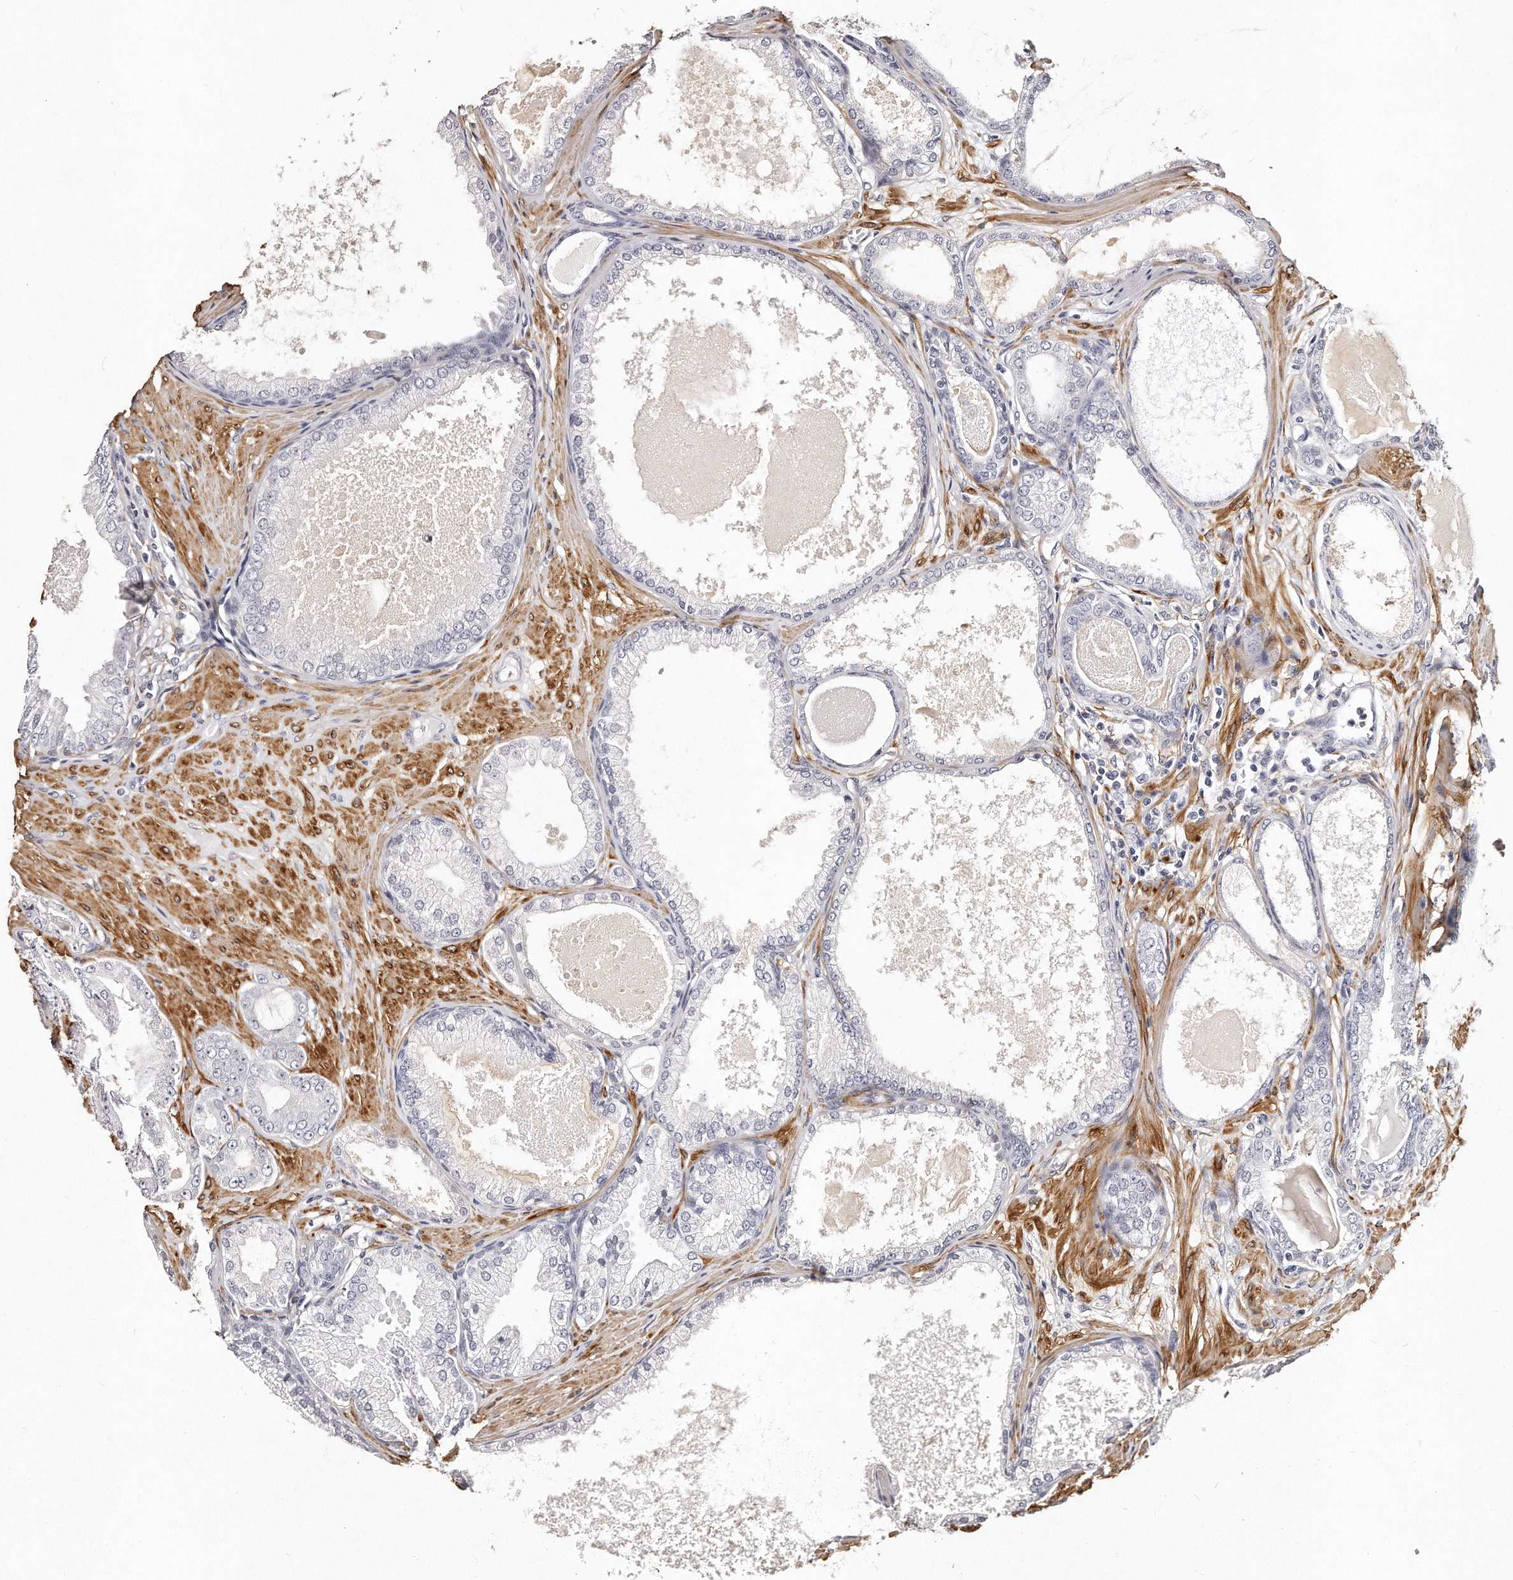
{"staining": {"intensity": "negative", "quantity": "none", "location": "none"}, "tissue": "prostate cancer", "cell_type": "Tumor cells", "image_type": "cancer", "snomed": [{"axis": "morphology", "description": "Adenocarcinoma, Low grade"}, {"axis": "topography", "description": "Prostate"}], "caption": "Tumor cells show no significant protein positivity in prostate cancer.", "gene": "LMOD1", "patient": {"sex": "male", "age": 63}}